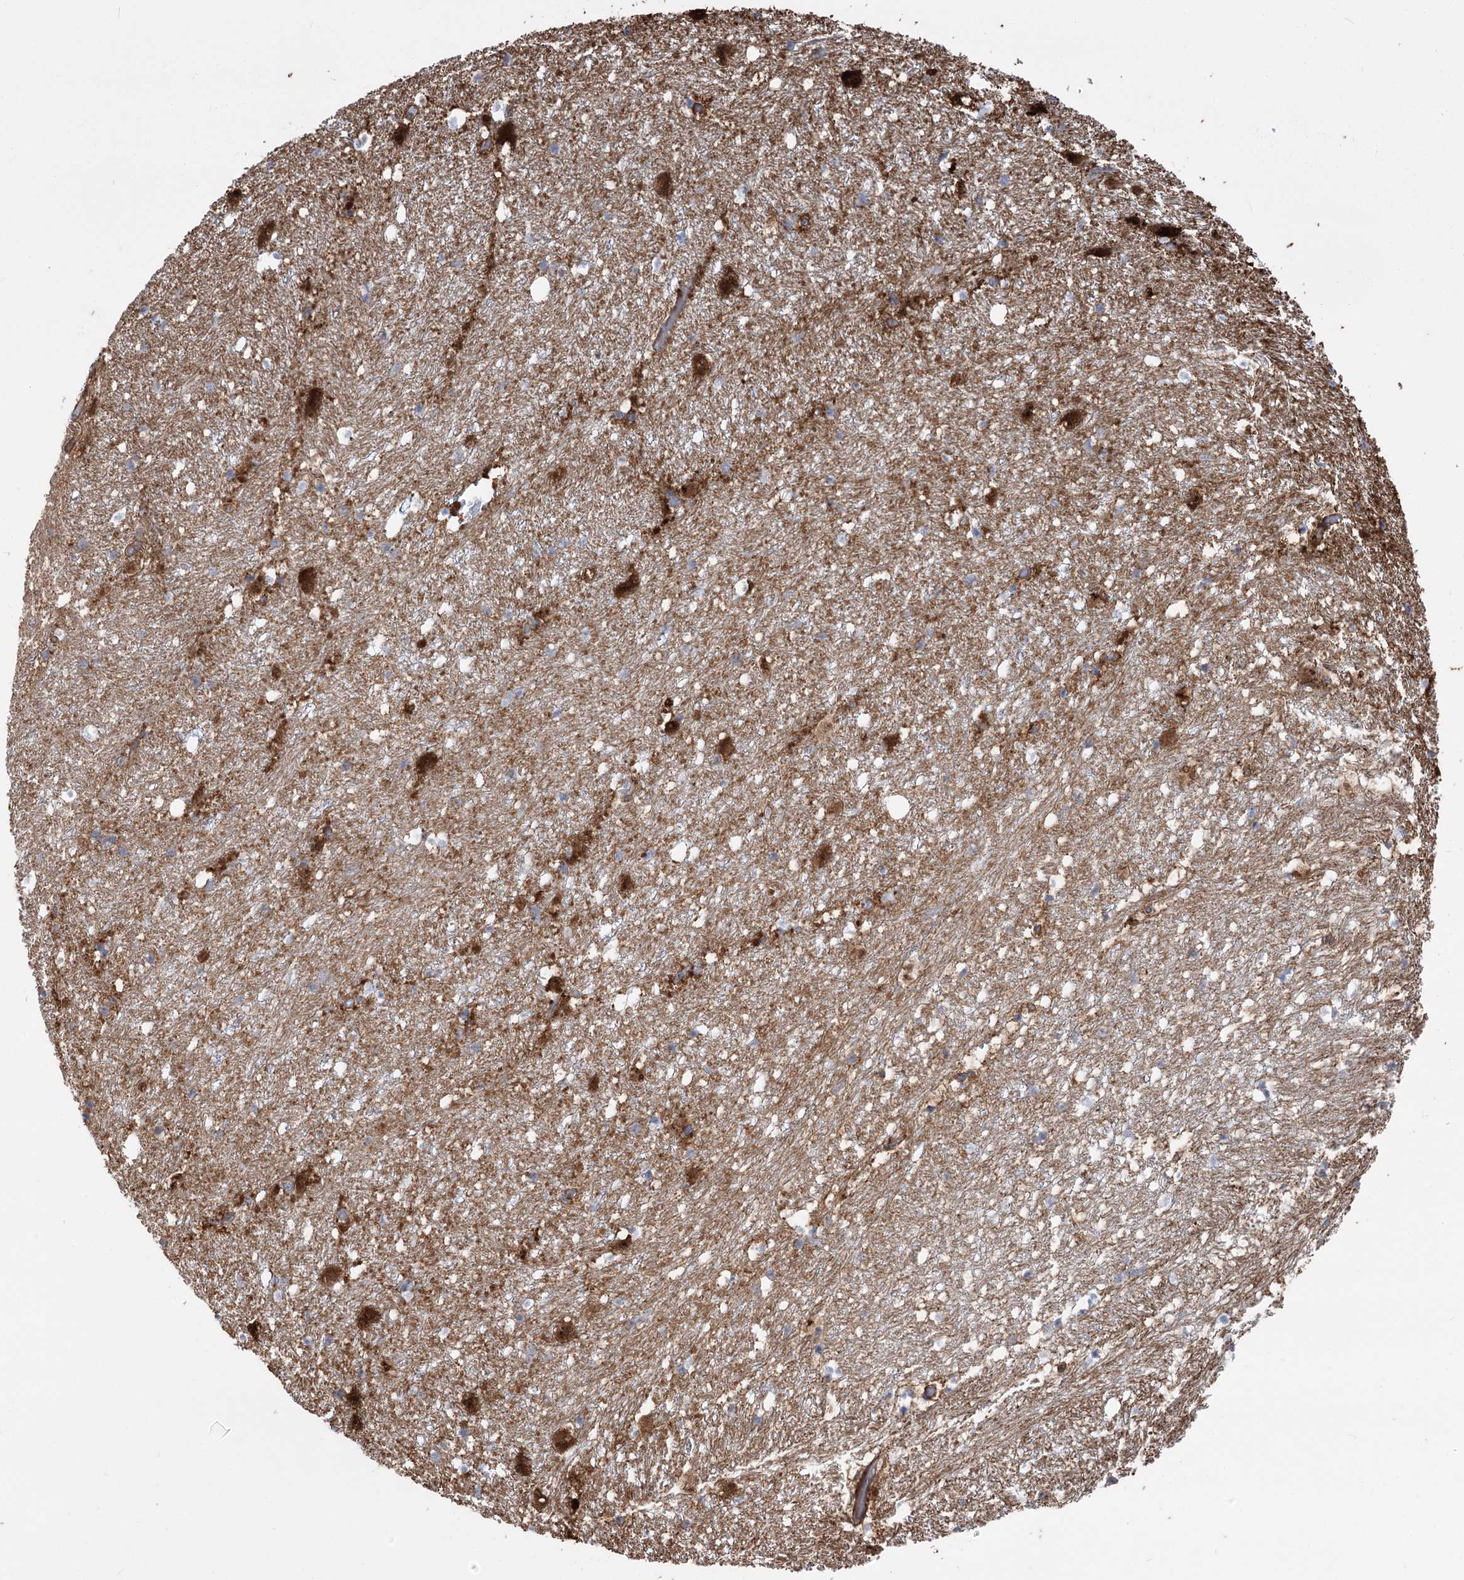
{"staining": {"intensity": "weak", "quantity": "<25%", "location": "cytoplasmic/membranous"}, "tissue": "hippocampus", "cell_type": "Glial cells", "image_type": "normal", "snomed": [{"axis": "morphology", "description": "Normal tissue, NOS"}, {"axis": "topography", "description": "Hippocampus"}], "caption": "Immunohistochemistry (IHC) photomicrograph of unremarkable hippocampus: human hippocampus stained with DAB (3,3'-diaminobenzidine) demonstrates no significant protein staining in glial cells.", "gene": "PLEKHA5", "patient": {"sex": "female", "age": 52}}